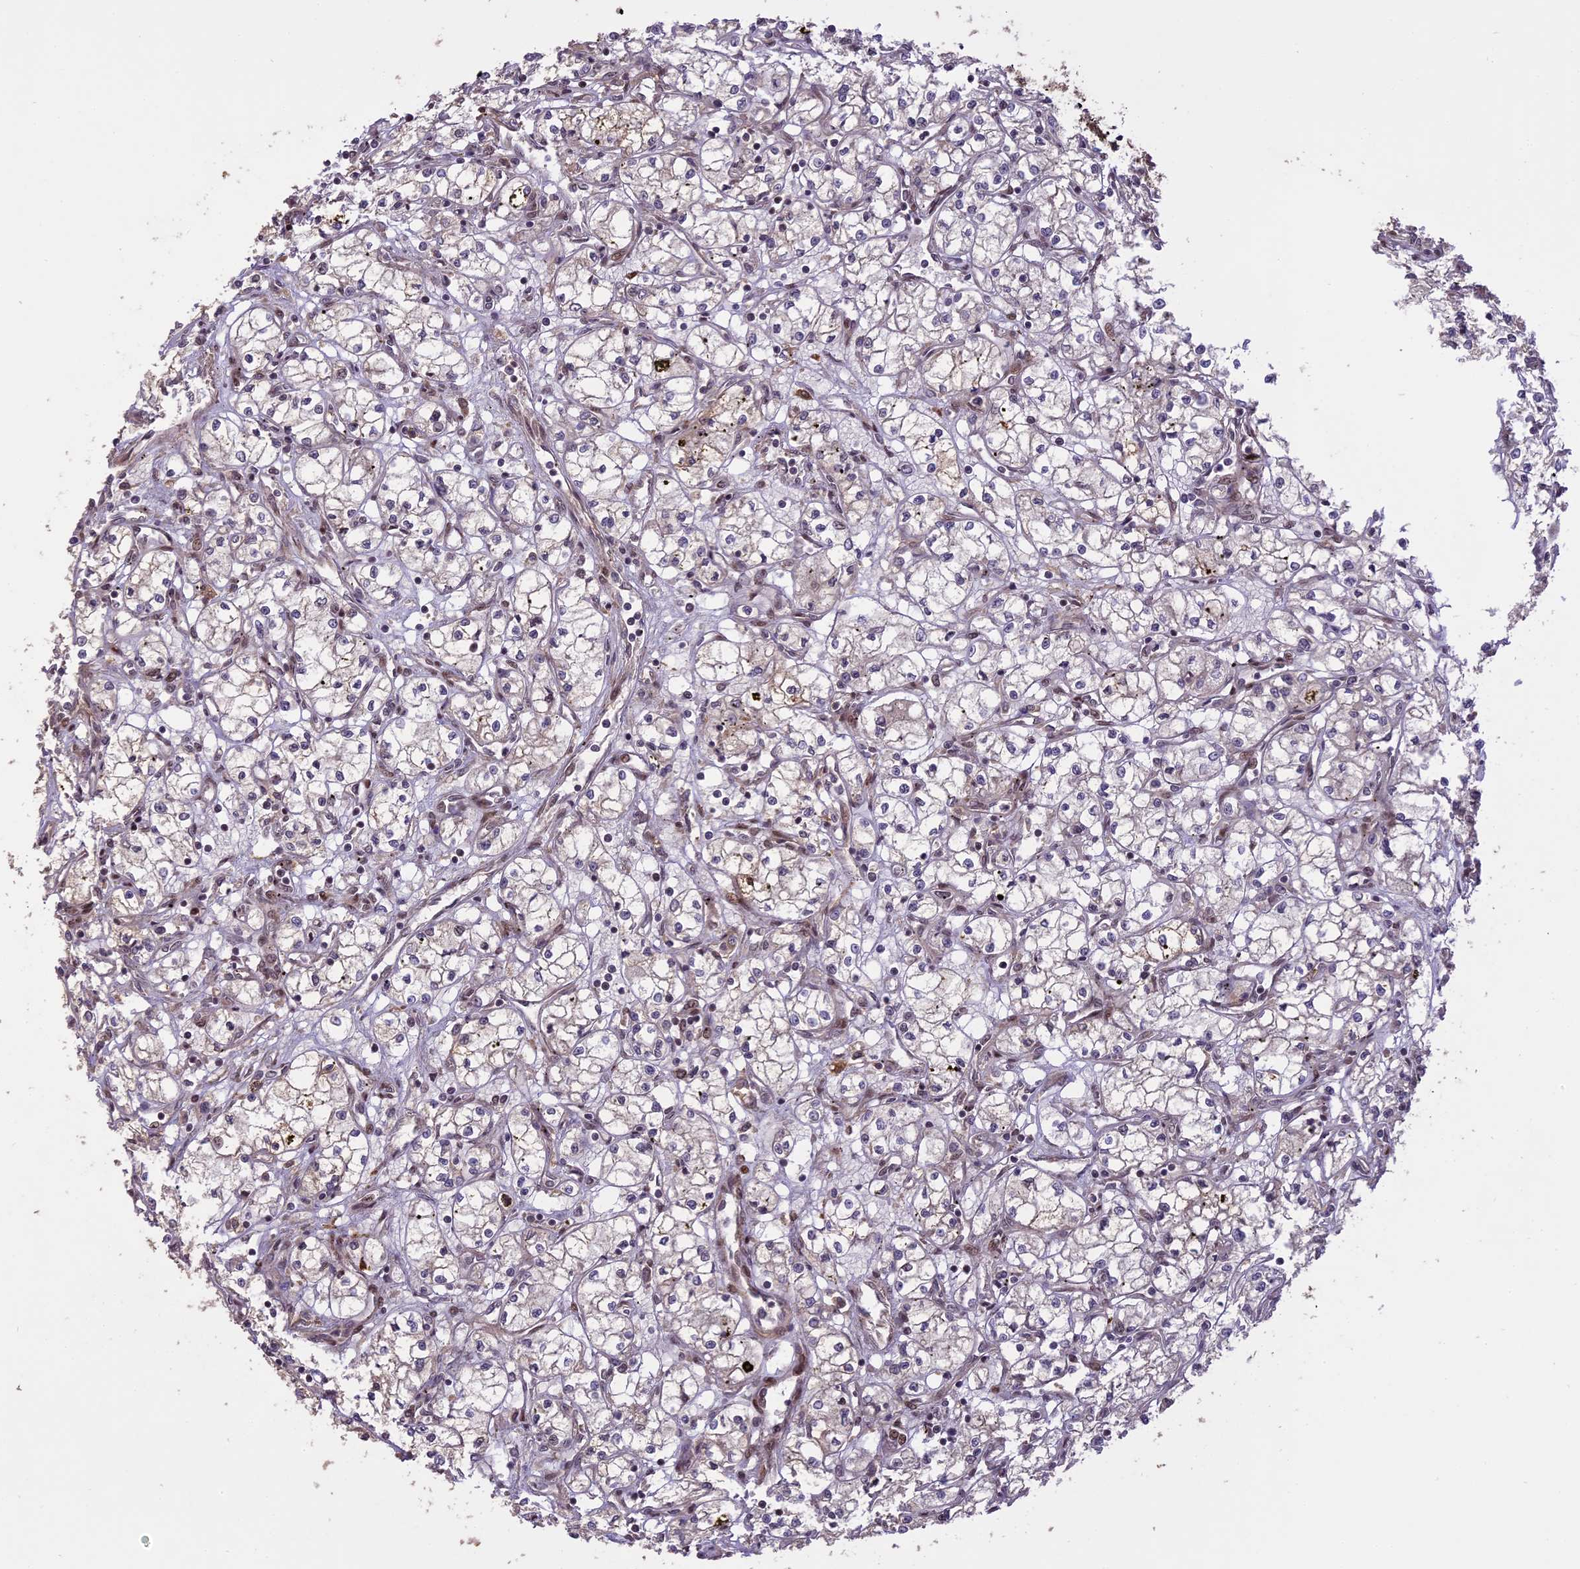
{"staining": {"intensity": "negative", "quantity": "none", "location": "none"}, "tissue": "renal cancer", "cell_type": "Tumor cells", "image_type": "cancer", "snomed": [{"axis": "morphology", "description": "Adenocarcinoma, NOS"}, {"axis": "topography", "description": "Kidney"}], "caption": "Immunohistochemical staining of human renal adenocarcinoma exhibits no significant staining in tumor cells.", "gene": "PRELID2", "patient": {"sex": "male", "age": 59}}